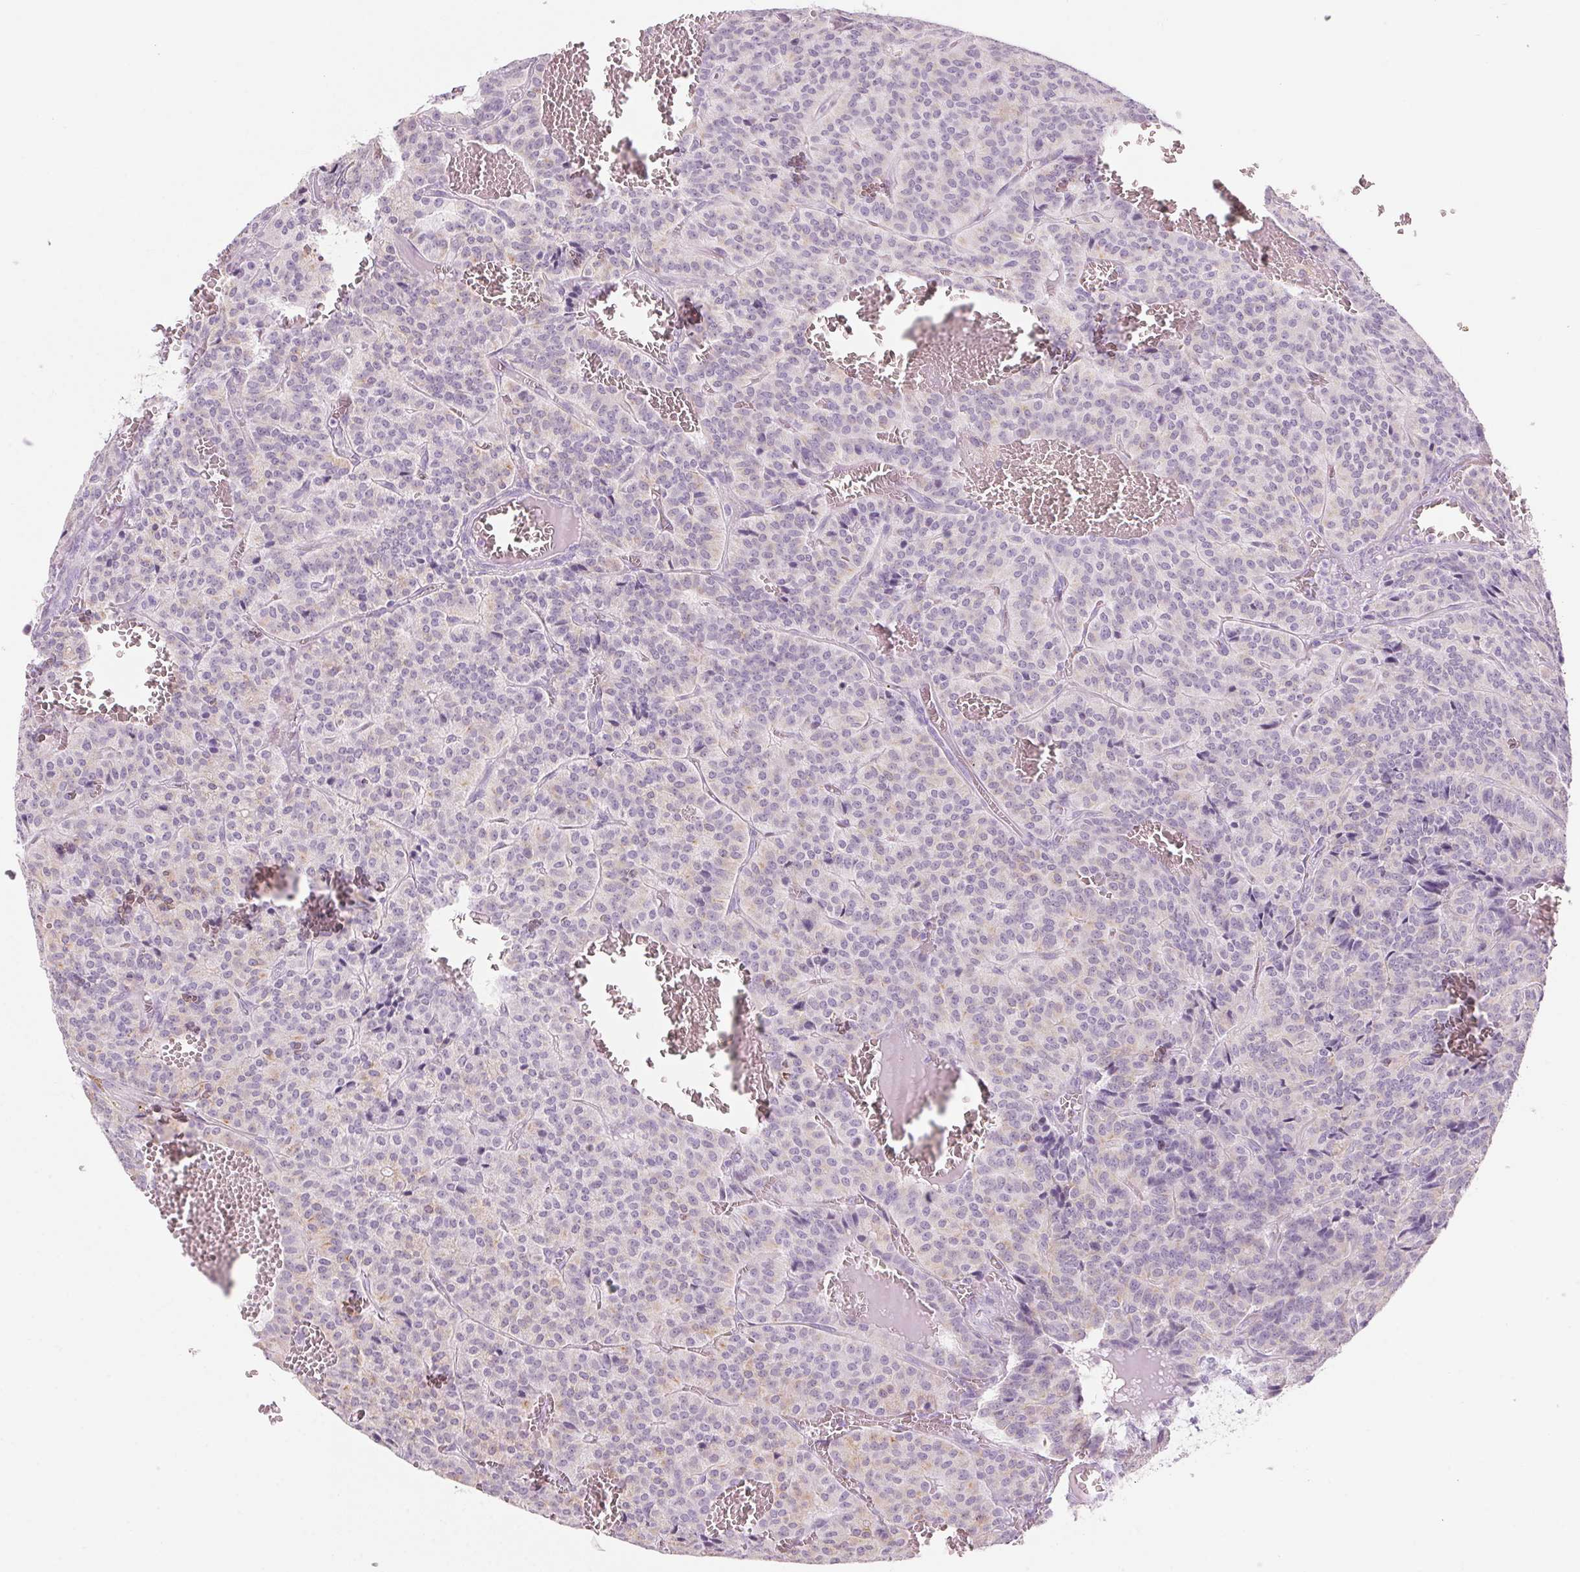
{"staining": {"intensity": "weak", "quantity": "<25%", "location": "cytoplasmic/membranous"}, "tissue": "carcinoid", "cell_type": "Tumor cells", "image_type": "cancer", "snomed": [{"axis": "morphology", "description": "Carcinoid, malignant, NOS"}, {"axis": "topography", "description": "Lung"}], "caption": "Human carcinoid (malignant) stained for a protein using immunohistochemistry displays no expression in tumor cells.", "gene": "RPTN", "patient": {"sex": "male", "age": 70}}